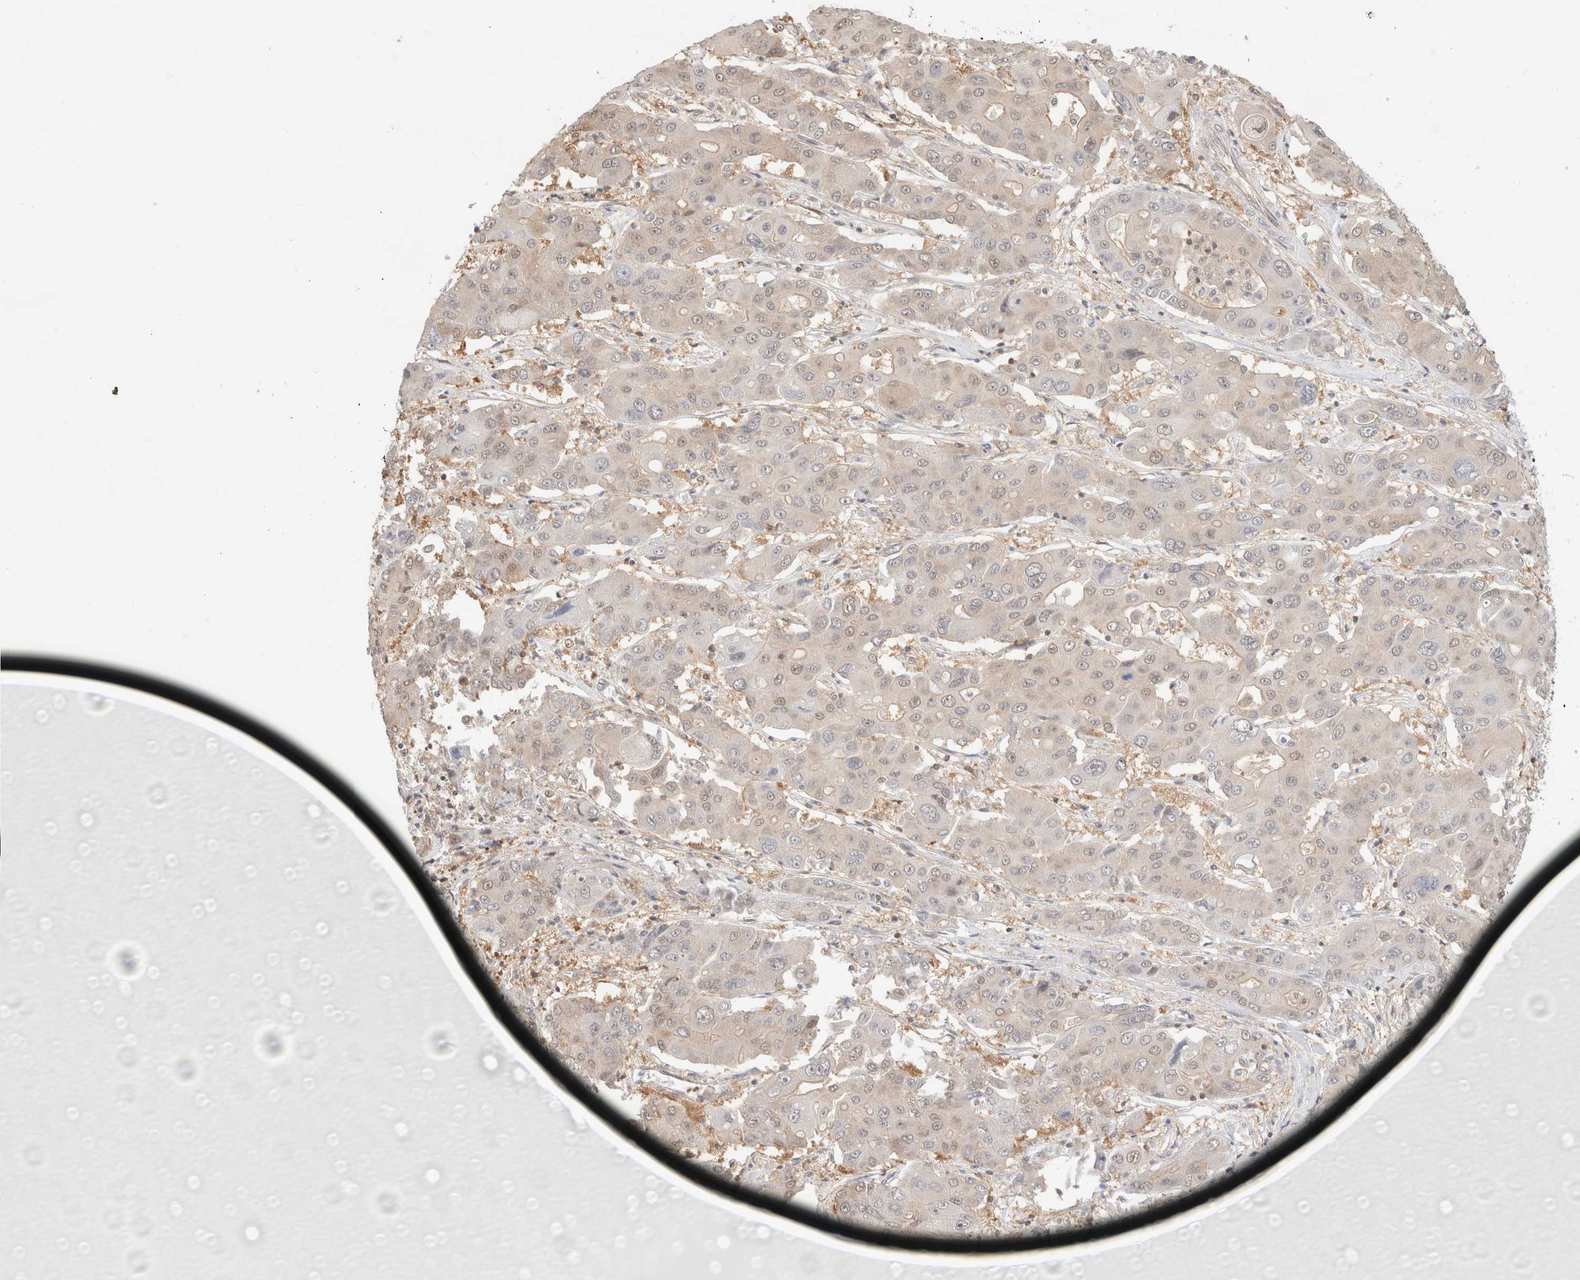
{"staining": {"intensity": "weak", "quantity": "25%-75%", "location": "cytoplasmic/membranous,nuclear"}, "tissue": "liver cancer", "cell_type": "Tumor cells", "image_type": "cancer", "snomed": [{"axis": "morphology", "description": "Cholangiocarcinoma"}, {"axis": "topography", "description": "Liver"}], "caption": "Cholangiocarcinoma (liver) stained with immunohistochemistry (IHC) exhibits weak cytoplasmic/membranous and nuclear staining in about 25%-75% of tumor cells.", "gene": "C17orf97", "patient": {"sex": "male", "age": 67}}